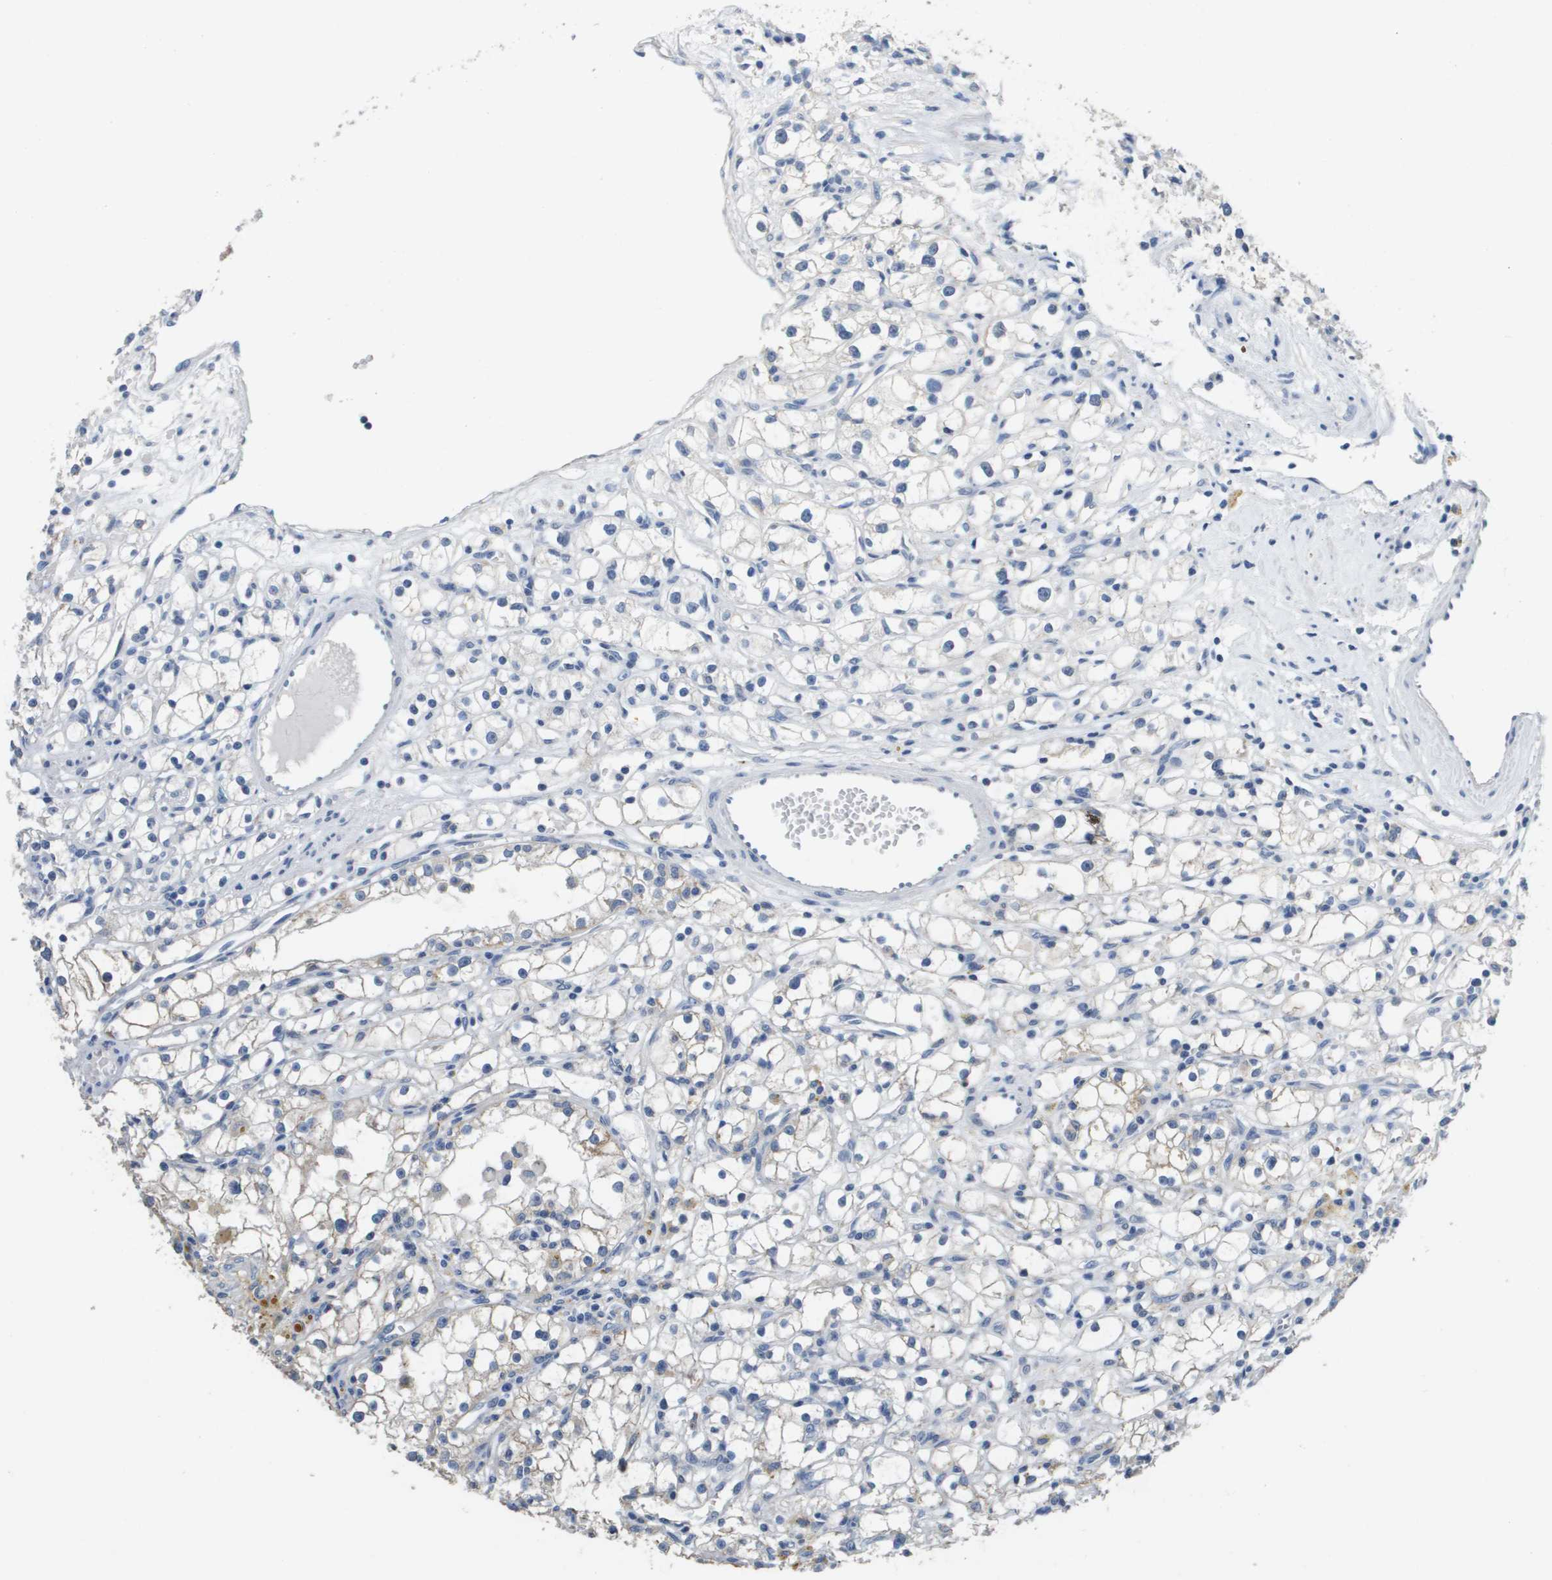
{"staining": {"intensity": "weak", "quantity": "<25%", "location": "cytoplasmic/membranous"}, "tissue": "renal cancer", "cell_type": "Tumor cells", "image_type": "cancer", "snomed": [{"axis": "morphology", "description": "Adenocarcinoma, NOS"}, {"axis": "topography", "description": "Kidney"}], "caption": "Immunohistochemistry (IHC) micrograph of renal cancer stained for a protein (brown), which demonstrates no staining in tumor cells.", "gene": "MT3", "patient": {"sex": "male", "age": 56}}